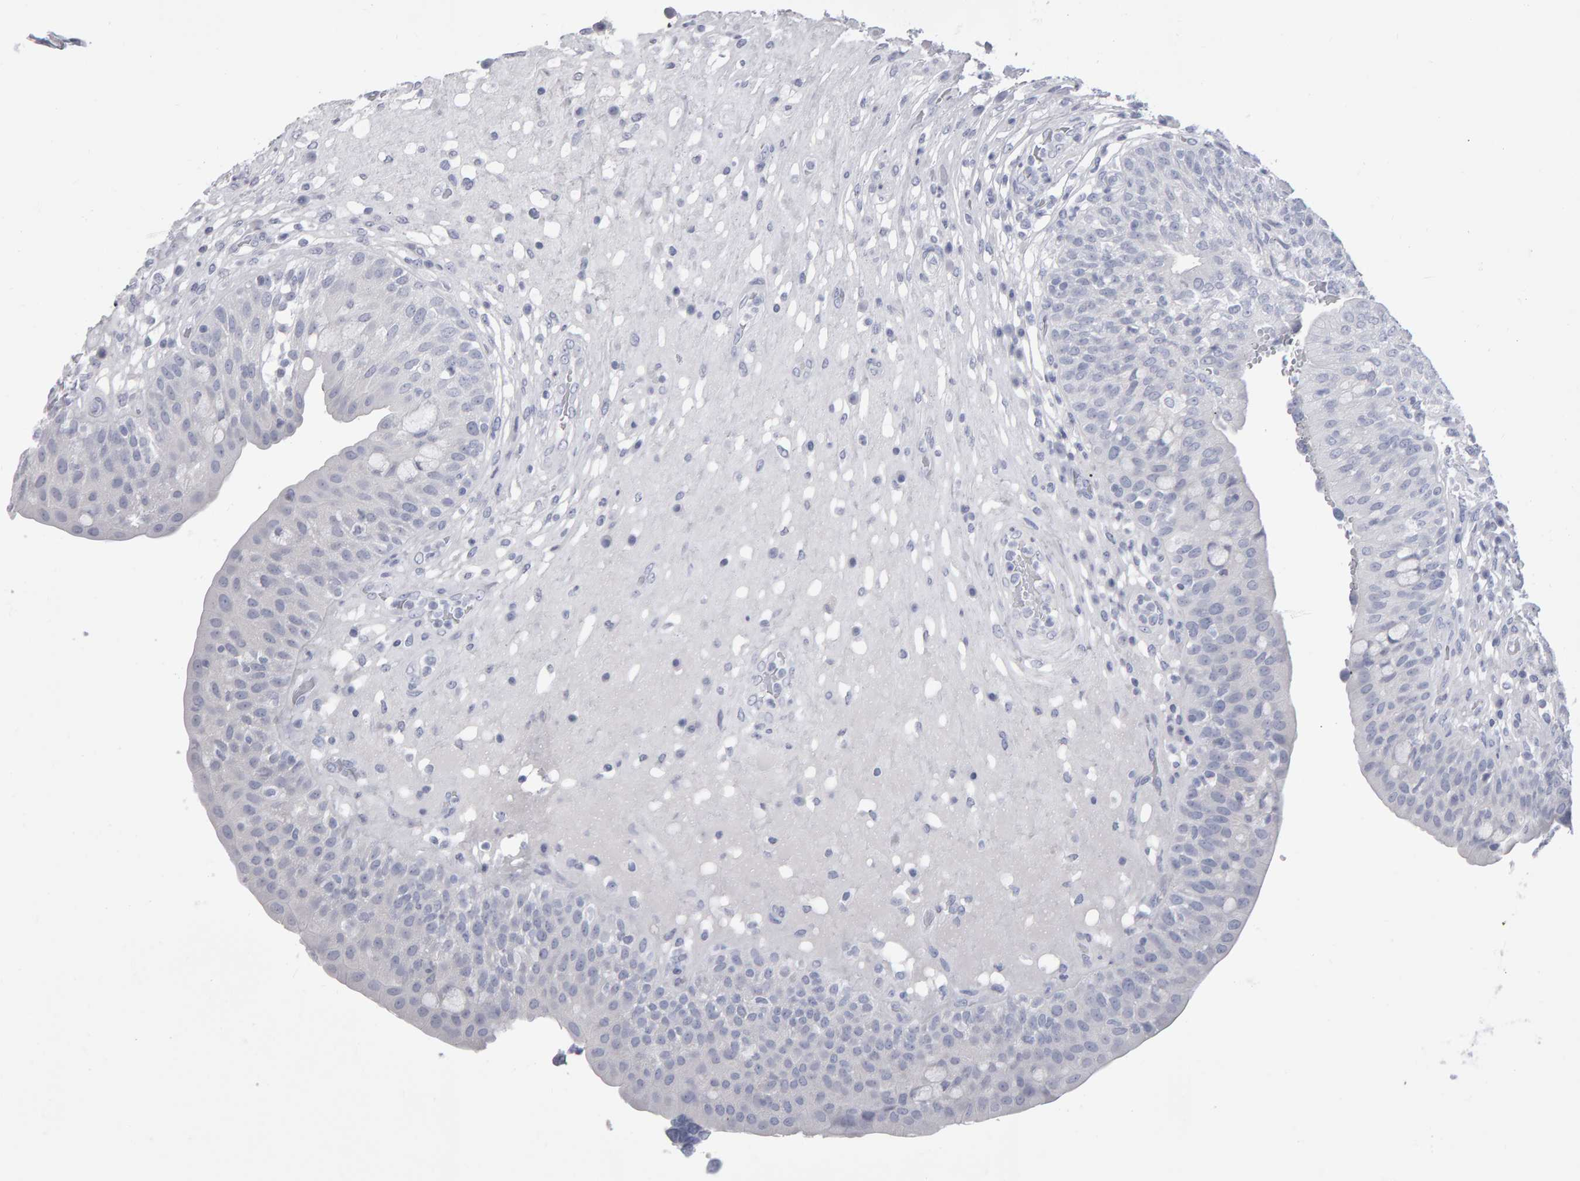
{"staining": {"intensity": "negative", "quantity": "none", "location": "none"}, "tissue": "urinary bladder", "cell_type": "Urothelial cells", "image_type": "normal", "snomed": [{"axis": "morphology", "description": "Normal tissue, NOS"}, {"axis": "topography", "description": "Urinary bladder"}], "caption": "Immunohistochemistry histopathology image of normal urinary bladder: urinary bladder stained with DAB (3,3'-diaminobenzidine) displays no significant protein staining in urothelial cells. (Stains: DAB (3,3'-diaminobenzidine) IHC with hematoxylin counter stain, Microscopy: brightfield microscopy at high magnification).", "gene": "NCDN", "patient": {"sex": "female", "age": 62}}